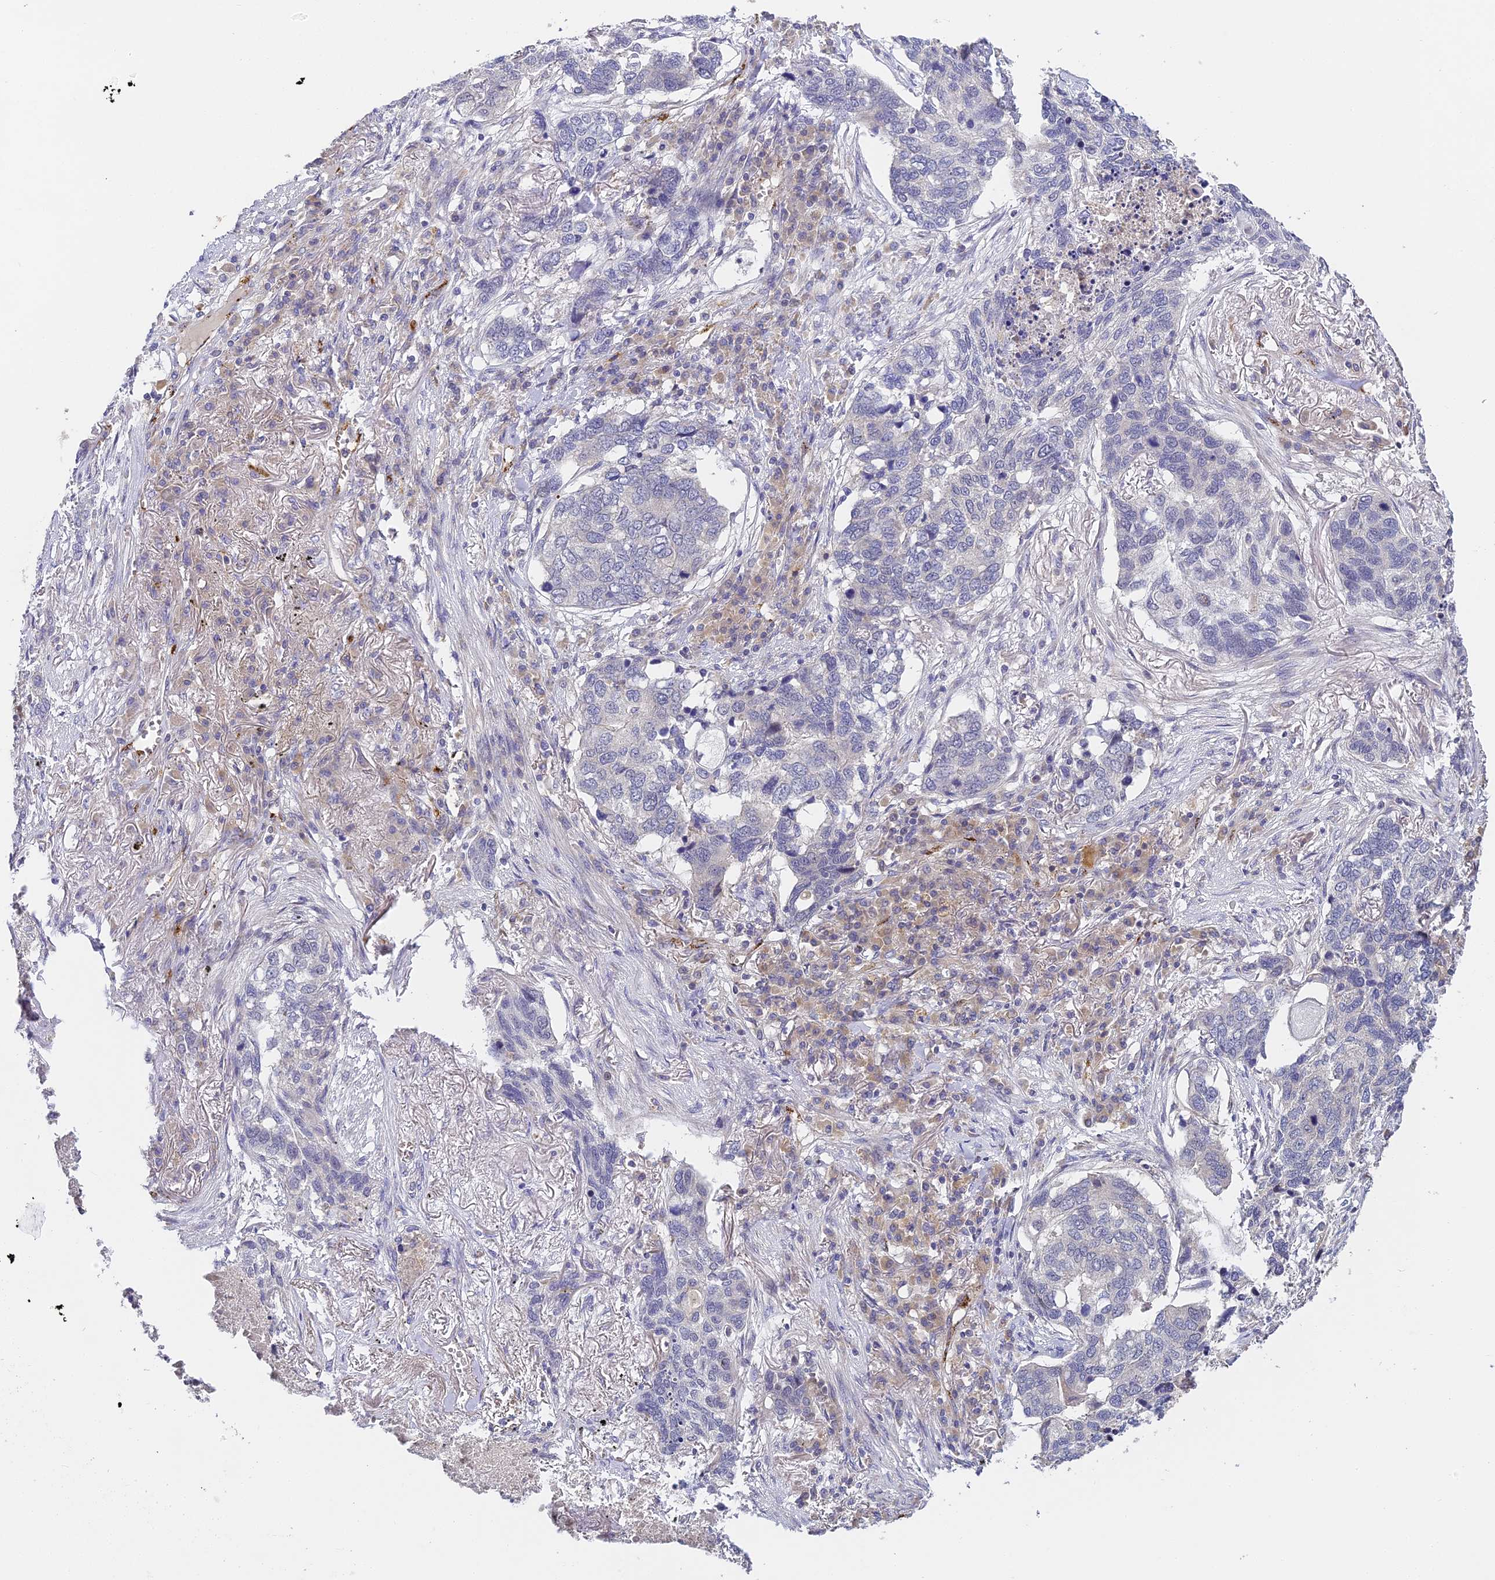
{"staining": {"intensity": "negative", "quantity": "none", "location": "none"}, "tissue": "lung cancer", "cell_type": "Tumor cells", "image_type": "cancer", "snomed": [{"axis": "morphology", "description": "Squamous cell carcinoma, NOS"}, {"axis": "topography", "description": "Lung"}], "caption": "Photomicrograph shows no protein staining in tumor cells of lung cancer tissue.", "gene": "DNAAF10", "patient": {"sex": "female", "age": 63}}